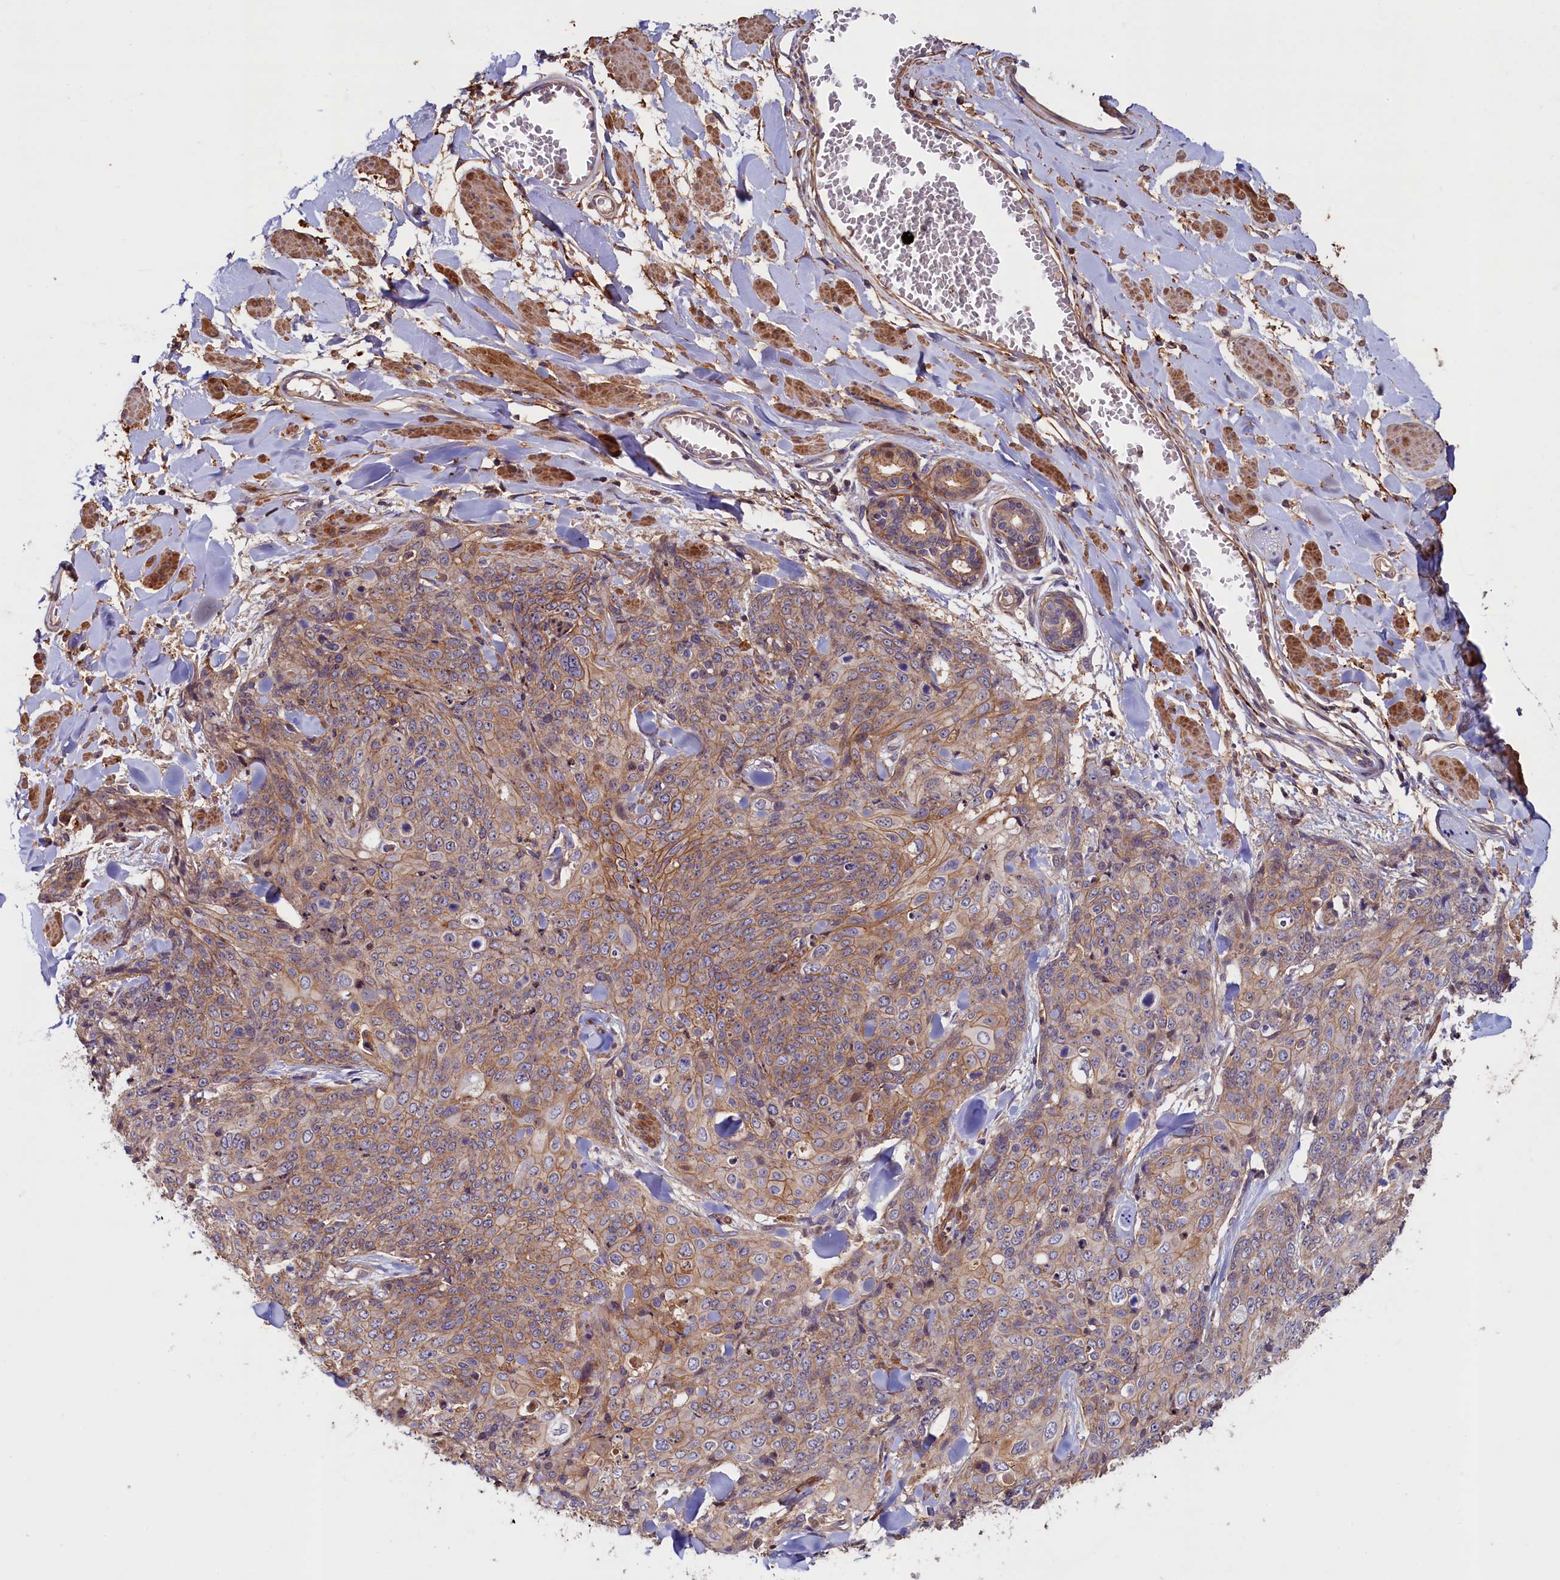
{"staining": {"intensity": "moderate", "quantity": ">75%", "location": "cytoplasmic/membranous"}, "tissue": "skin cancer", "cell_type": "Tumor cells", "image_type": "cancer", "snomed": [{"axis": "morphology", "description": "Squamous cell carcinoma, NOS"}, {"axis": "topography", "description": "Skin"}, {"axis": "topography", "description": "Vulva"}], "caption": "Protein expression by immunohistochemistry (IHC) exhibits moderate cytoplasmic/membranous positivity in about >75% of tumor cells in skin squamous cell carcinoma.", "gene": "DUOXA1", "patient": {"sex": "female", "age": 85}}